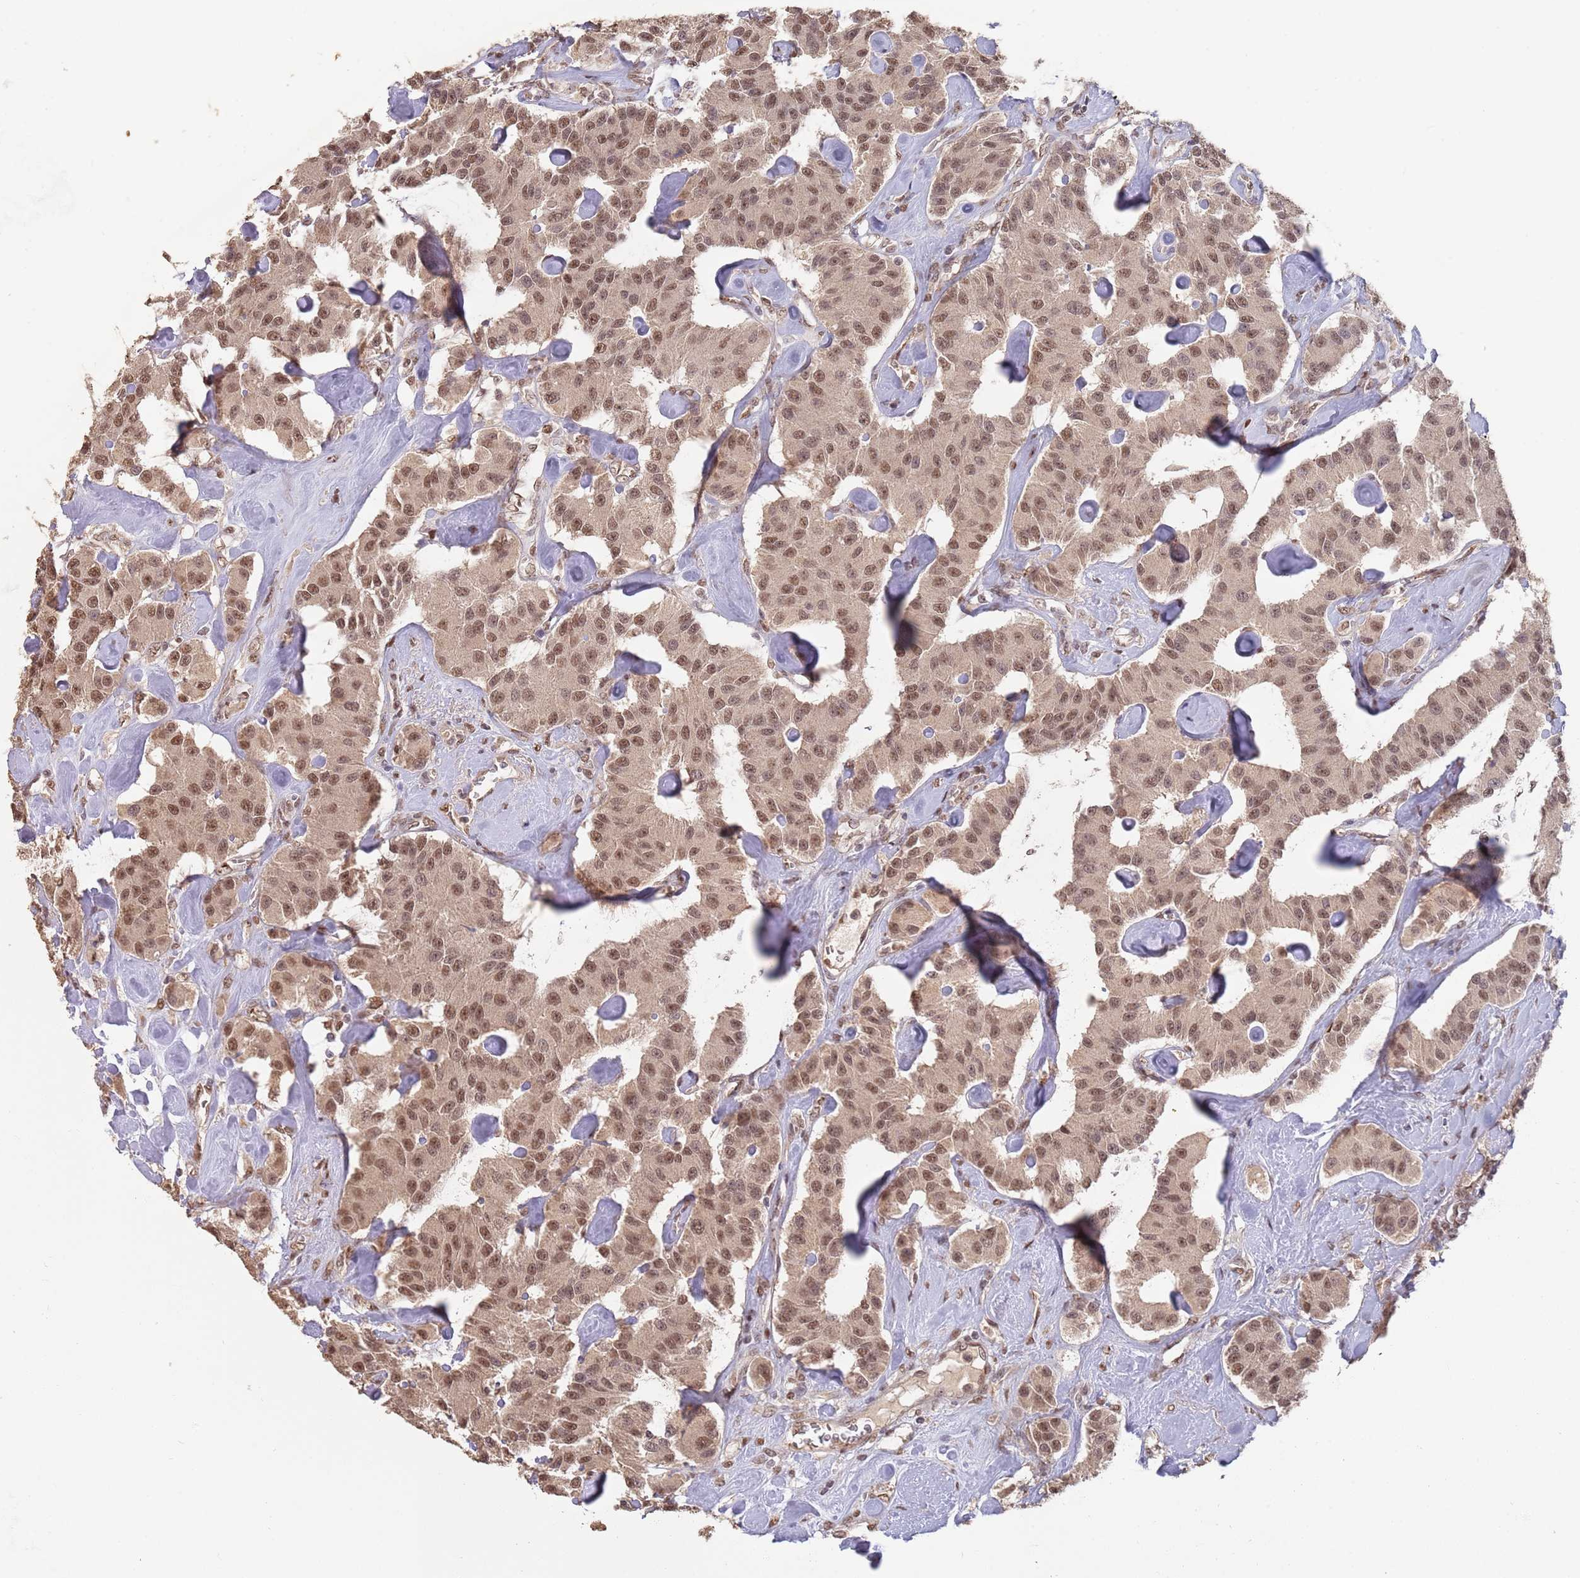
{"staining": {"intensity": "moderate", "quantity": ">75%", "location": "nuclear"}, "tissue": "carcinoid", "cell_type": "Tumor cells", "image_type": "cancer", "snomed": [{"axis": "morphology", "description": "Carcinoid, malignant, NOS"}, {"axis": "topography", "description": "Pancreas"}], "caption": "The immunohistochemical stain labels moderate nuclear positivity in tumor cells of carcinoid (malignant) tissue. (brown staining indicates protein expression, while blue staining denotes nuclei).", "gene": "RFXANK", "patient": {"sex": "male", "age": 41}}